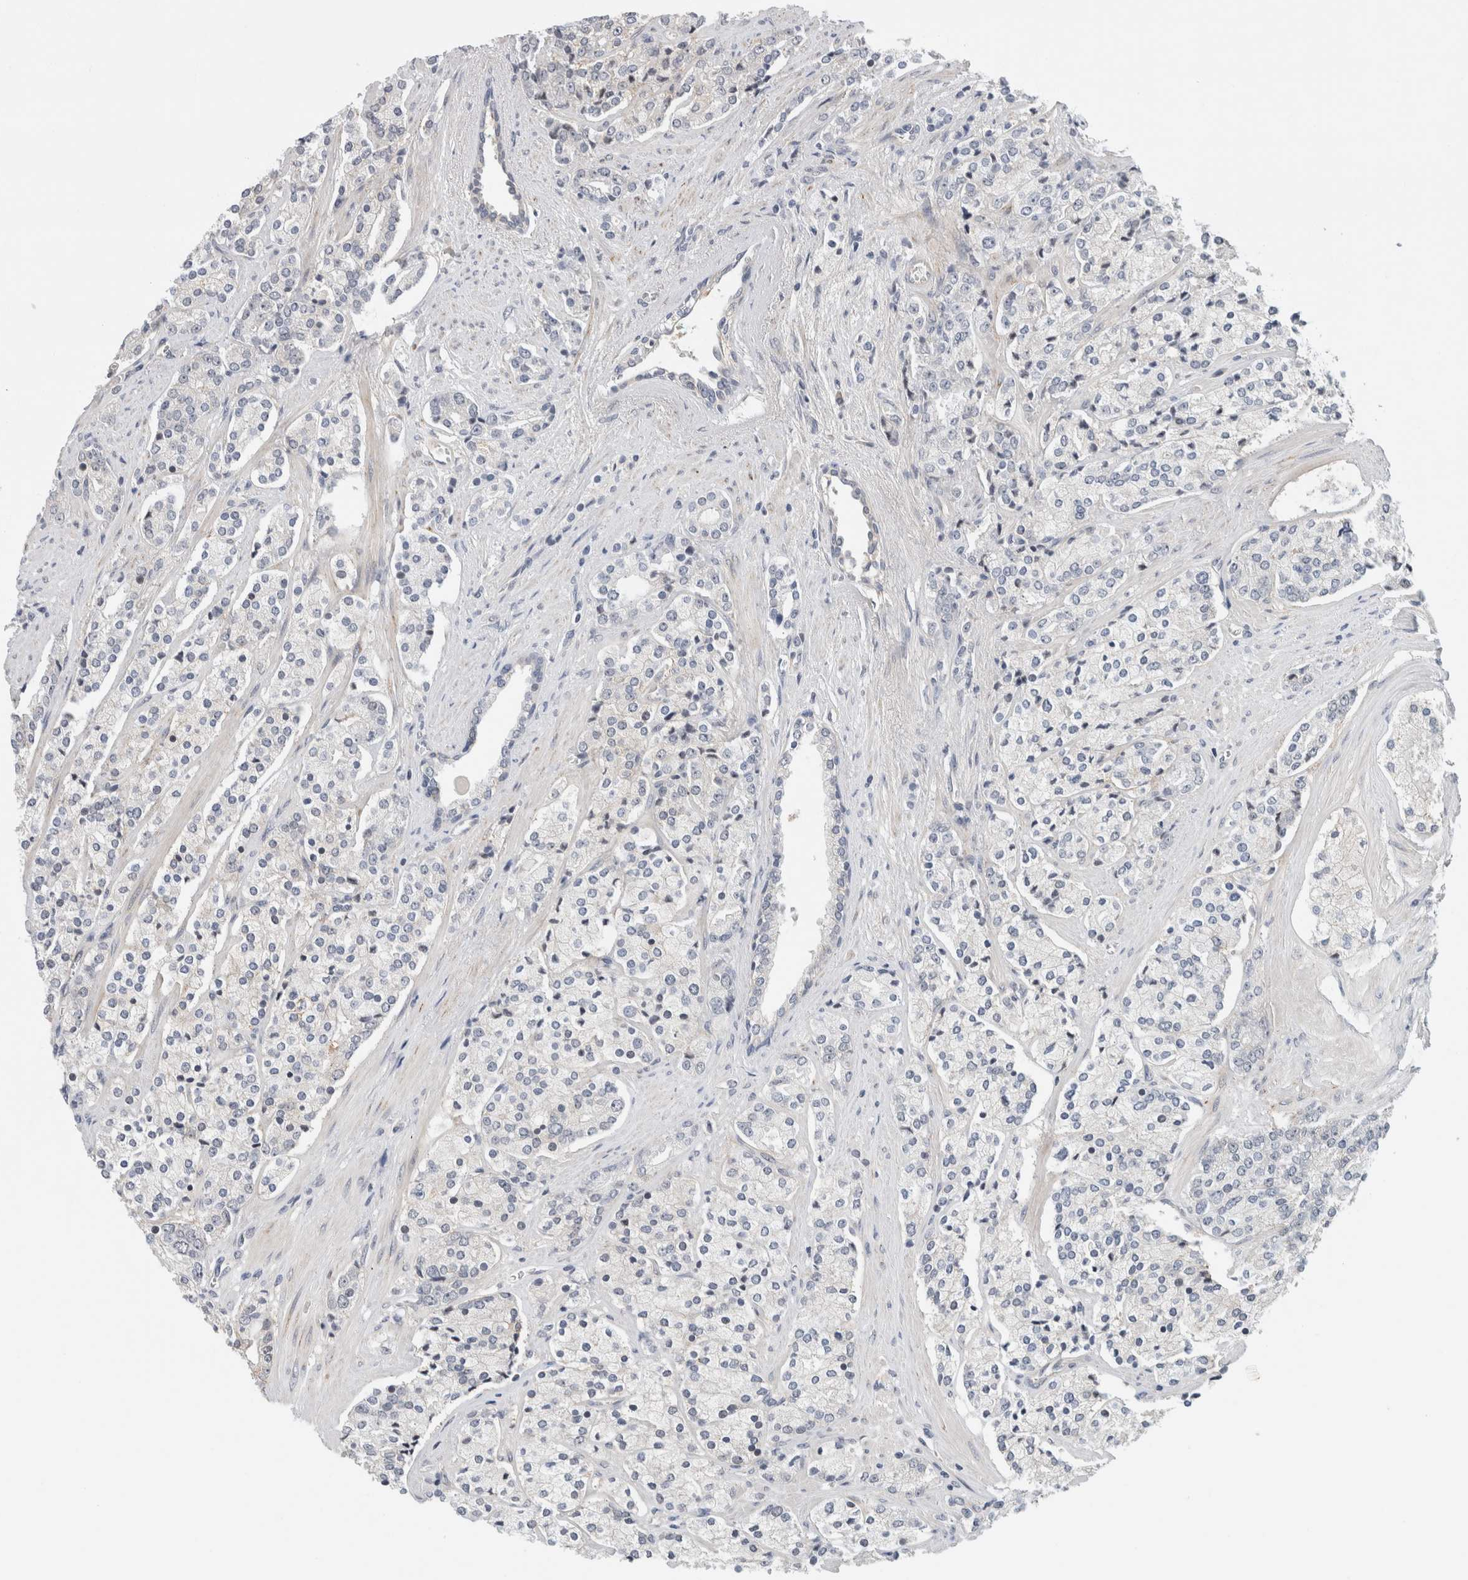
{"staining": {"intensity": "negative", "quantity": "none", "location": "none"}, "tissue": "prostate cancer", "cell_type": "Tumor cells", "image_type": "cancer", "snomed": [{"axis": "morphology", "description": "Adenocarcinoma, High grade"}, {"axis": "topography", "description": "Prostate"}], "caption": "Prostate high-grade adenocarcinoma was stained to show a protein in brown. There is no significant staining in tumor cells.", "gene": "HCN3", "patient": {"sex": "male", "age": 71}}